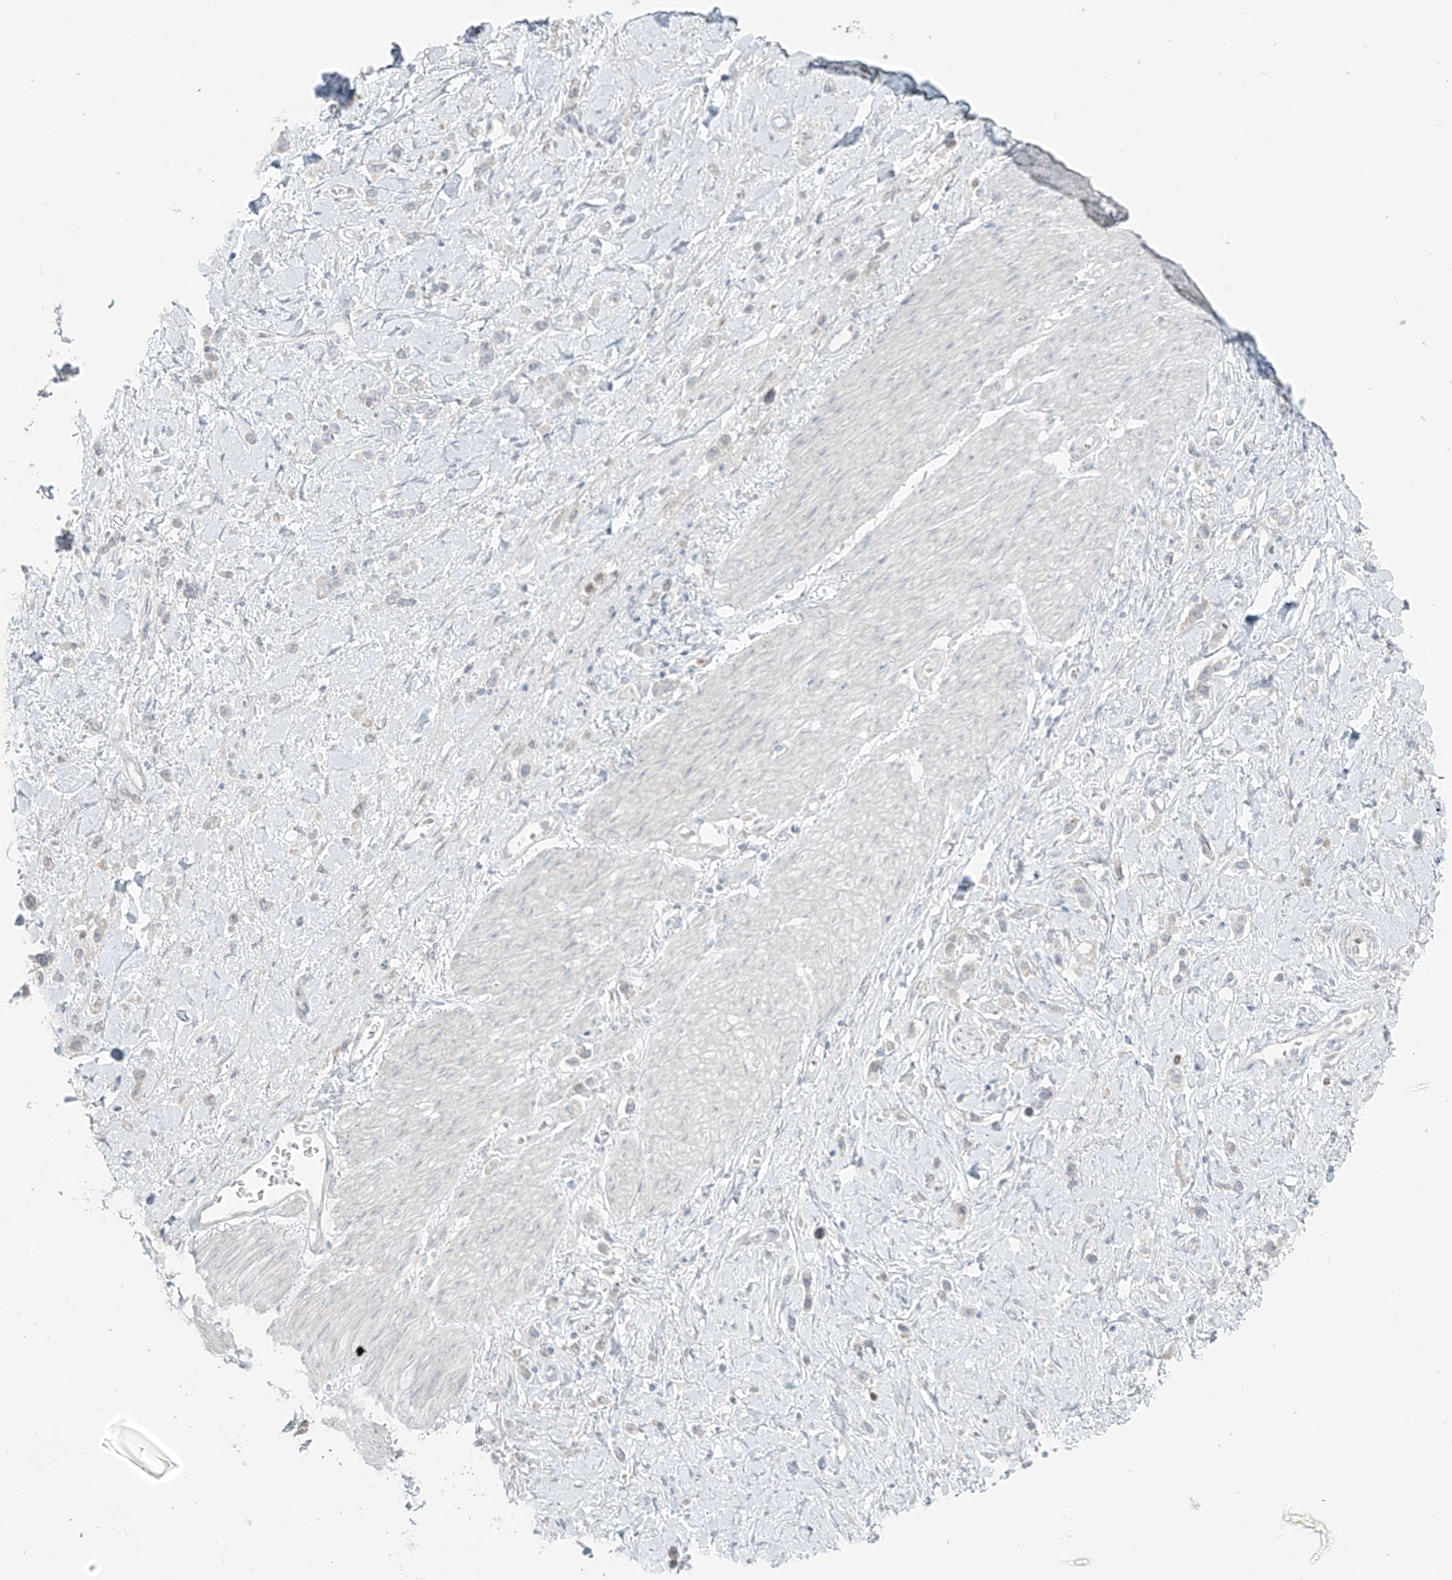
{"staining": {"intensity": "negative", "quantity": "none", "location": "none"}, "tissue": "stomach cancer", "cell_type": "Tumor cells", "image_type": "cancer", "snomed": [{"axis": "morphology", "description": "Normal tissue, NOS"}, {"axis": "morphology", "description": "Adenocarcinoma, NOS"}, {"axis": "topography", "description": "Stomach, upper"}, {"axis": "topography", "description": "Stomach"}], "caption": "The IHC image has no significant staining in tumor cells of stomach cancer (adenocarcinoma) tissue.", "gene": "PRDM6", "patient": {"sex": "female", "age": 65}}